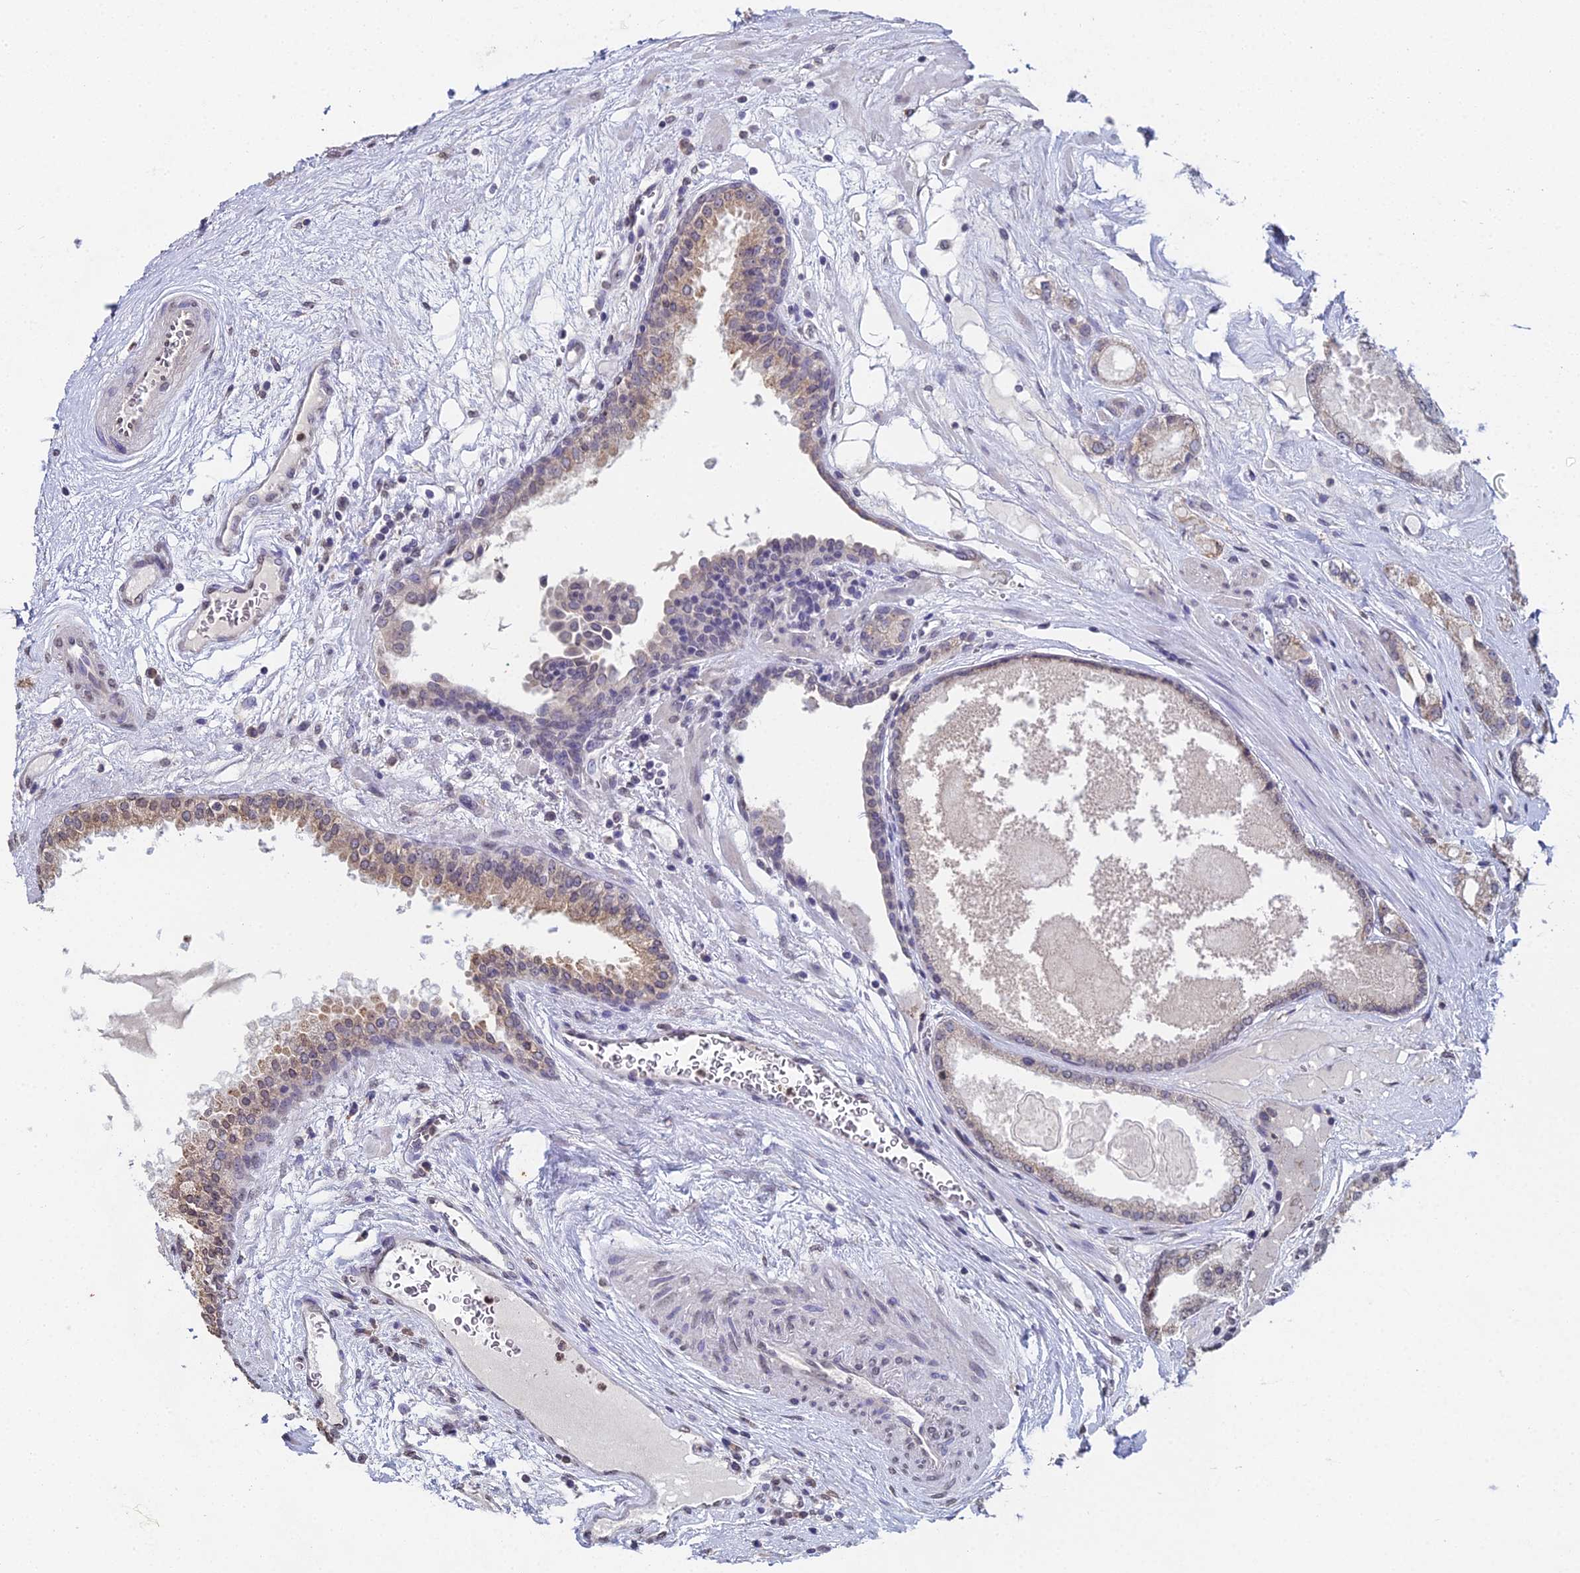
{"staining": {"intensity": "weak", "quantity": "25%-75%", "location": "cytoplasmic/membranous,nuclear"}, "tissue": "prostate cancer", "cell_type": "Tumor cells", "image_type": "cancer", "snomed": [{"axis": "morphology", "description": "Adenocarcinoma, High grade"}, {"axis": "topography", "description": "Prostate"}], "caption": "Prostate cancer (adenocarcinoma (high-grade)) stained with IHC displays weak cytoplasmic/membranous and nuclear expression in approximately 25%-75% of tumor cells.", "gene": "PRR22", "patient": {"sex": "male", "age": 67}}